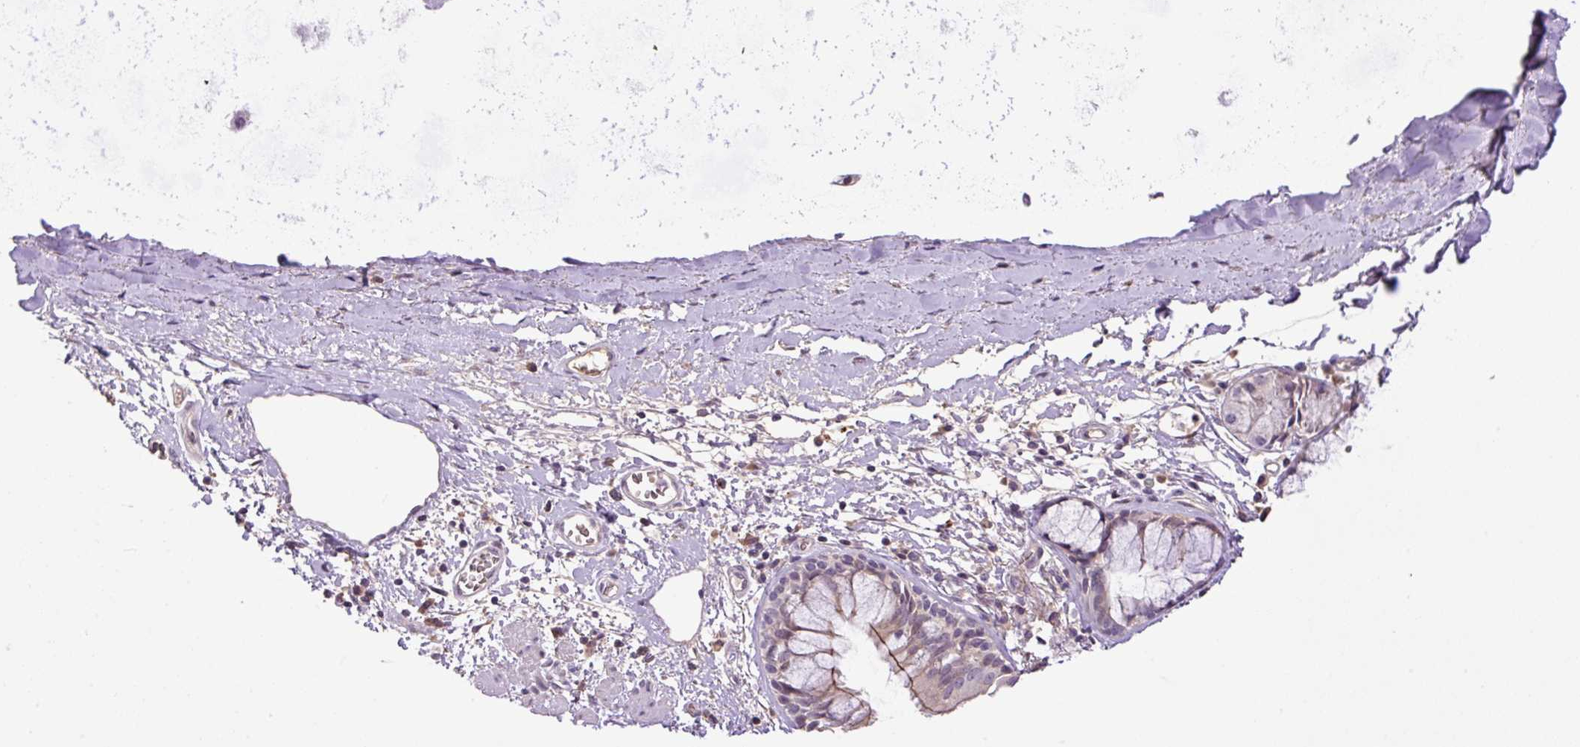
{"staining": {"intensity": "negative", "quantity": "none", "location": "none"}, "tissue": "adipose tissue", "cell_type": "Adipocytes", "image_type": "normal", "snomed": [{"axis": "morphology", "description": "Normal tissue, NOS"}, {"axis": "morphology", "description": "Degeneration, NOS"}, {"axis": "topography", "description": "Cartilage tissue"}, {"axis": "topography", "description": "Lung"}], "caption": "DAB immunohistochemical staining of unremarkable human adipose tissue displays no significant expression in adipocytes.", "gene": "HABP4", "patient": {"sex": "female", "age": 61}}